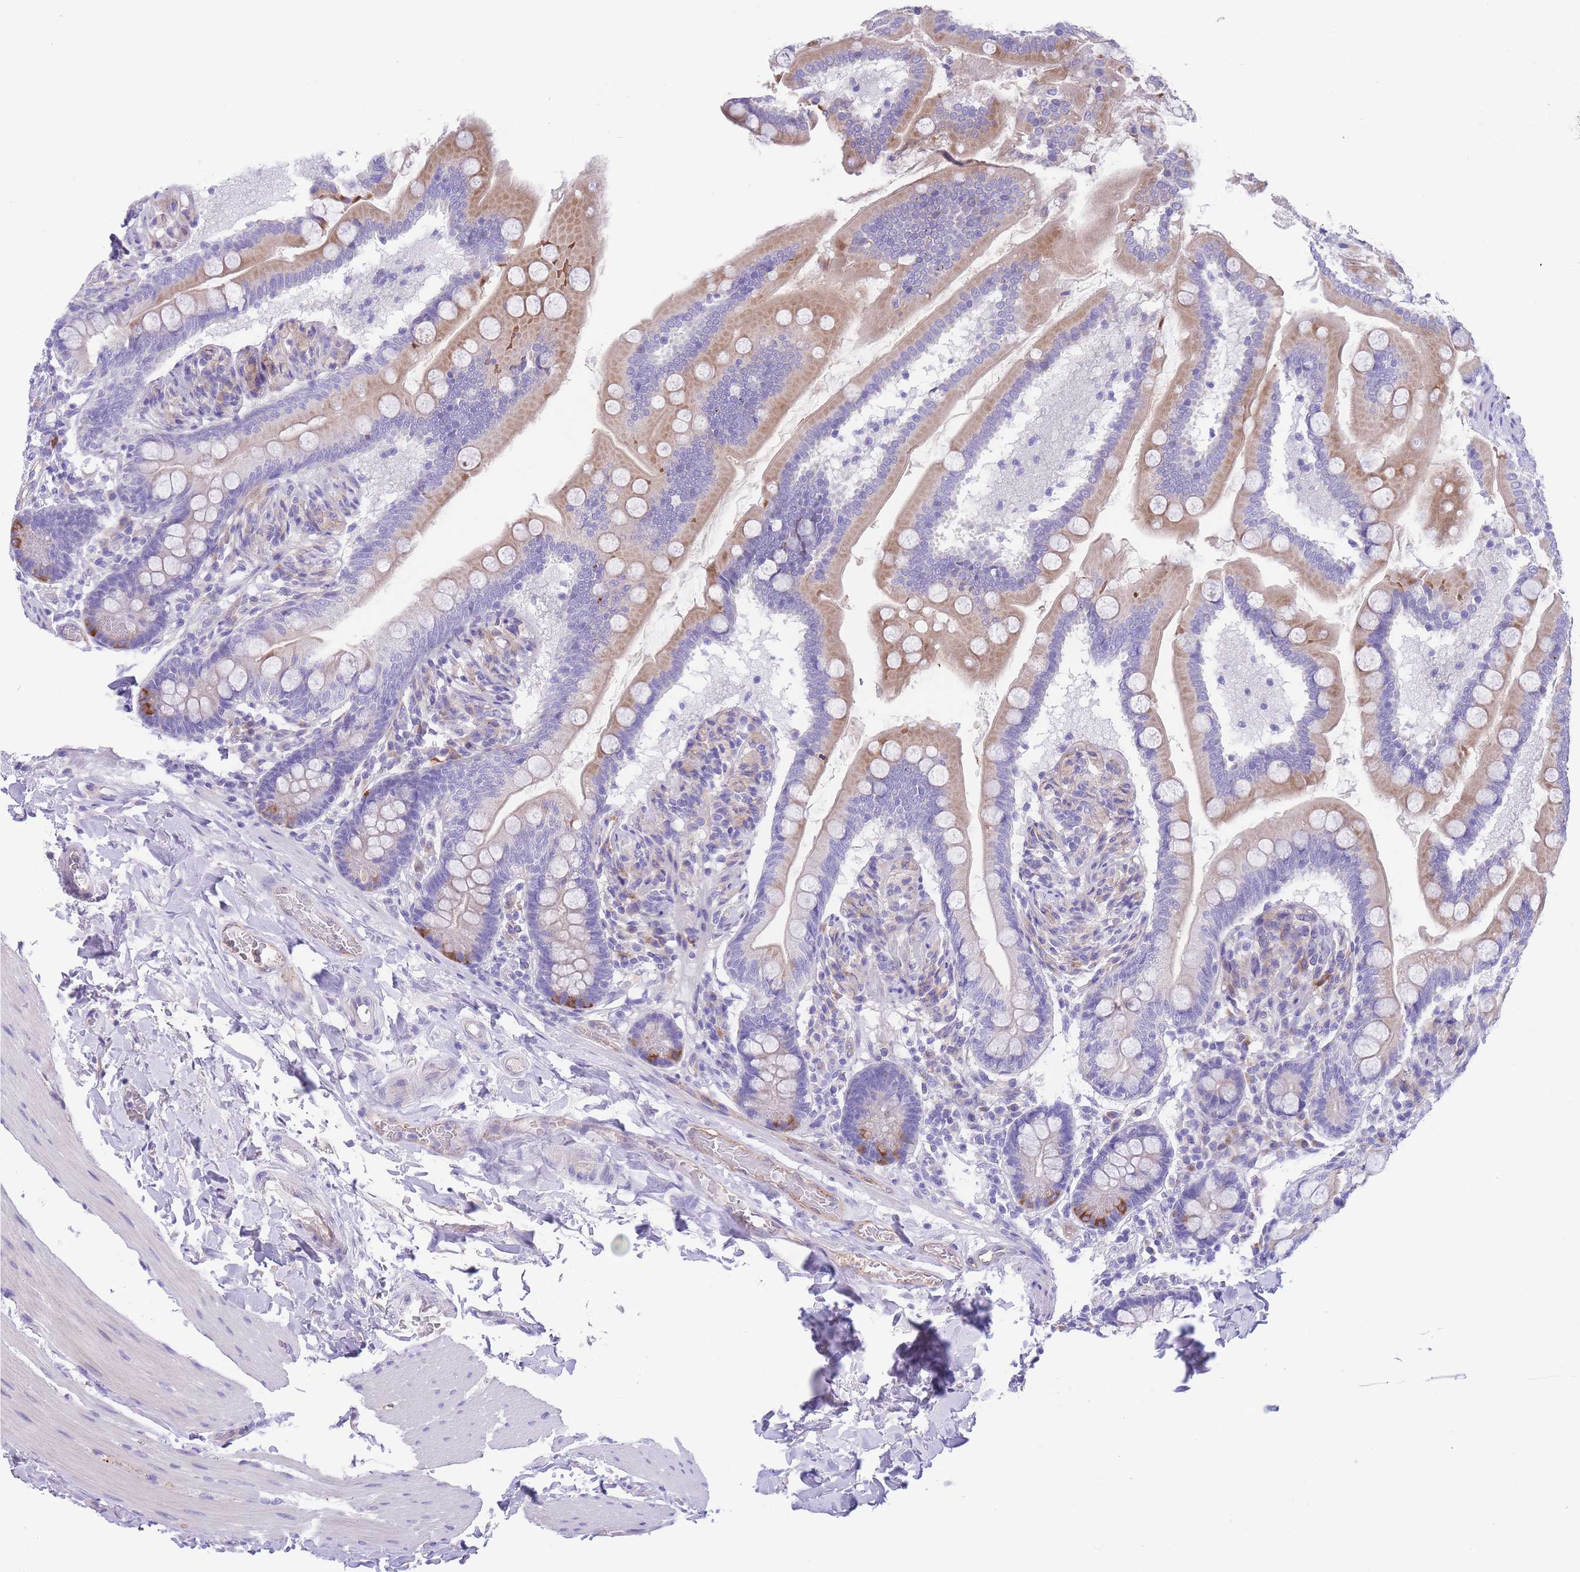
{"staining": {"intensity": "weak", "quantity": "25%-75%", "location": "cytoplasmic/membranous"}, "tissue": "small intestine", "cell_type": "Glandular cells", "image_type": "normal", "snomed": [{"axis": "morphology", "description": "Normal tissue, NOS"}, {"axis": "topography", "description": "Small intestine"}], "caption": "Immunohistochemical staining of benign human small intestine shows low levels of weak cytoplasmic/membranous positivity in about 25%-75% of glandular cells. (IHC, brightfield microscopy, high magnification).", "gene": "DET1", "patient": {"sex": "female", "age": 64}}